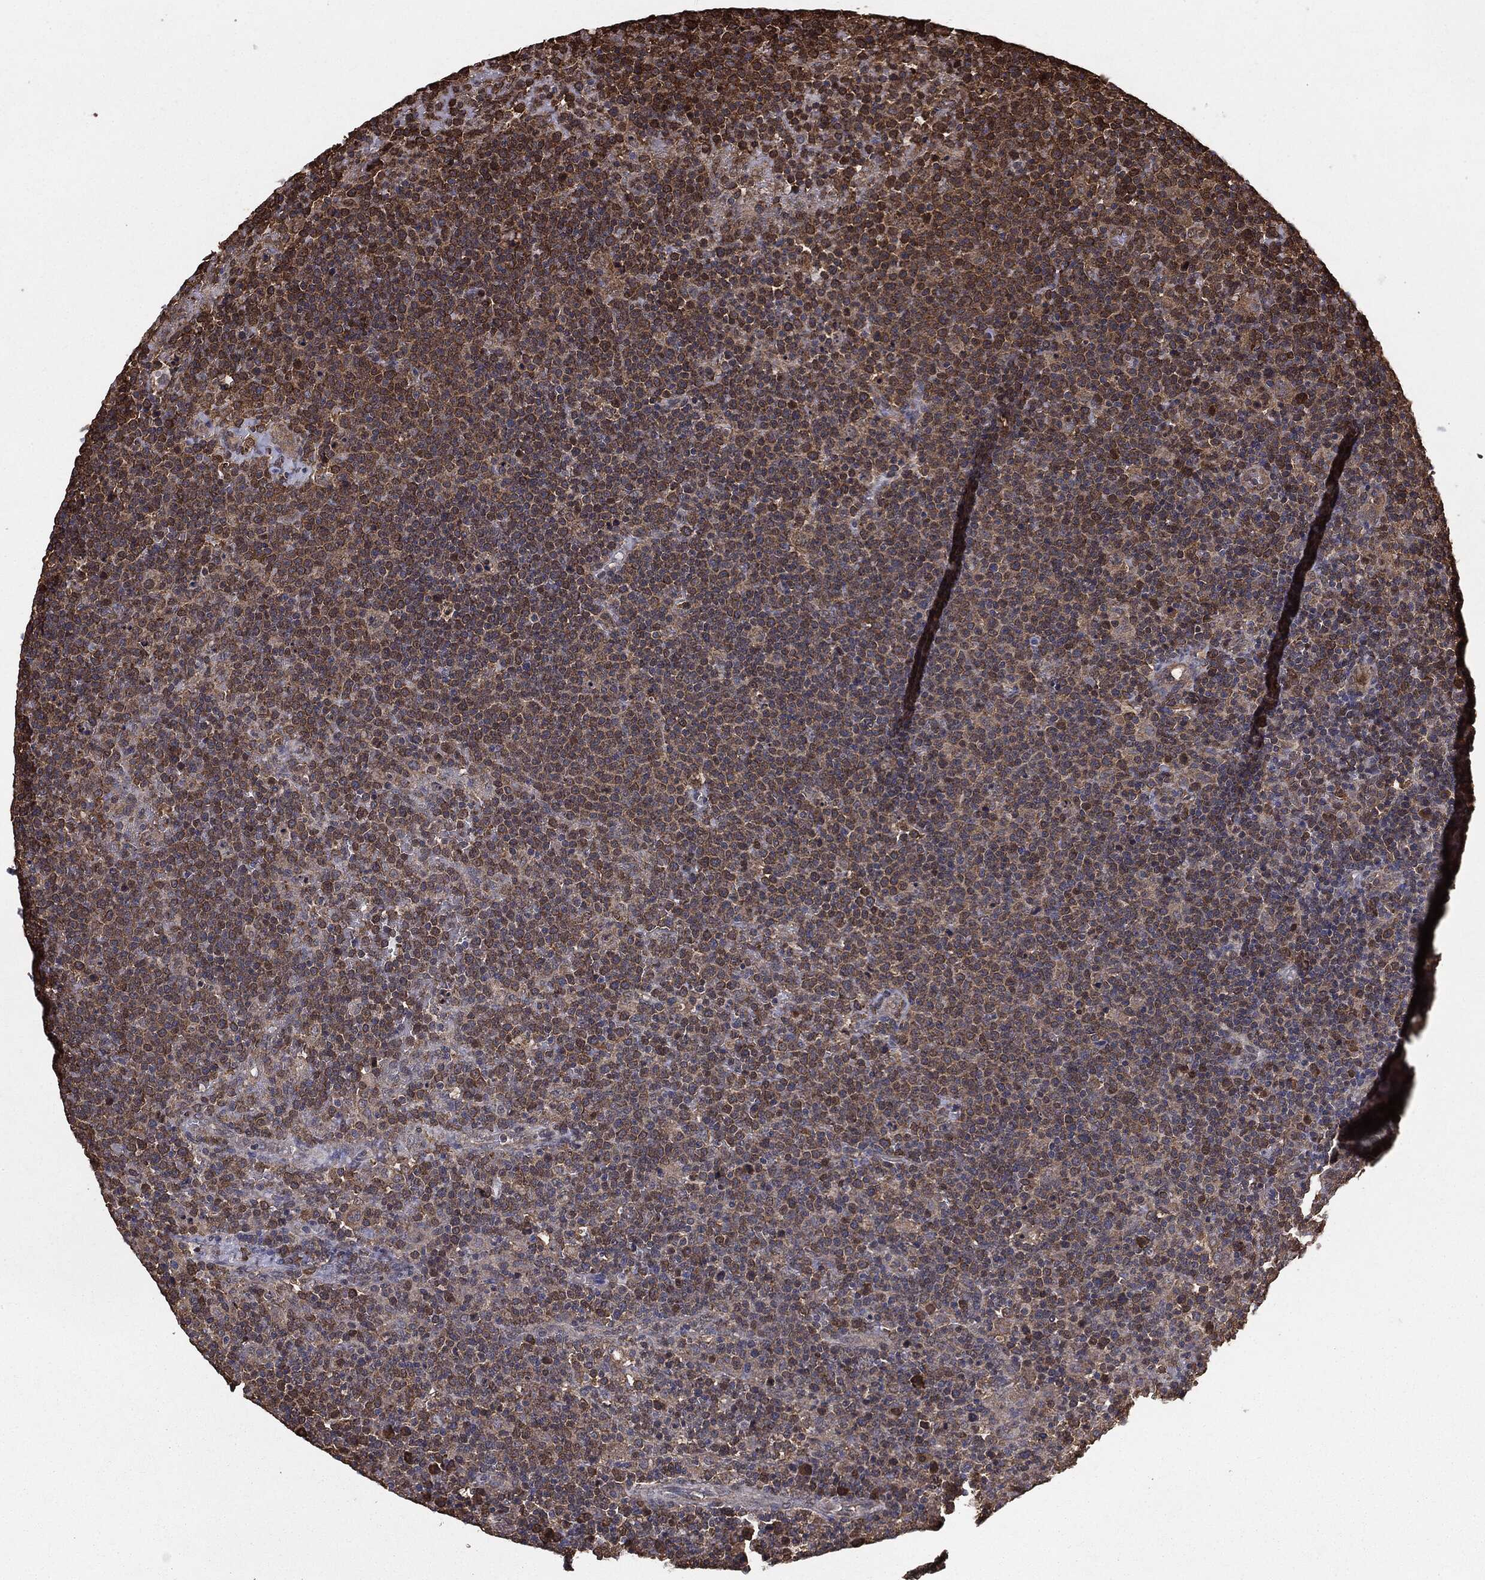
{"staining": {"intensity": "moderate", "quantity": ">75%", "location": "cytoplasmic/membranous"}, "tissue": "lymphoma", "cell_type": "Tumor cells", "image_type": "cancer", "snomed": [{"axis": "morphology", "description": "Malignant lymphoma, non-Hodgkin's type, High grade"}, {"axis": "topography", "description": "Lymph node"}], "caption": "Lymphoma was stained to show a protein in brown. There is medium levels of moderate cytoplasmic/membranous positivity in about >75% of tumor cells. (Brightfield microscopy of DAB IHC at high magnification).", "gene": "NME1", "patient": {"sex": "male", "age": 61}}